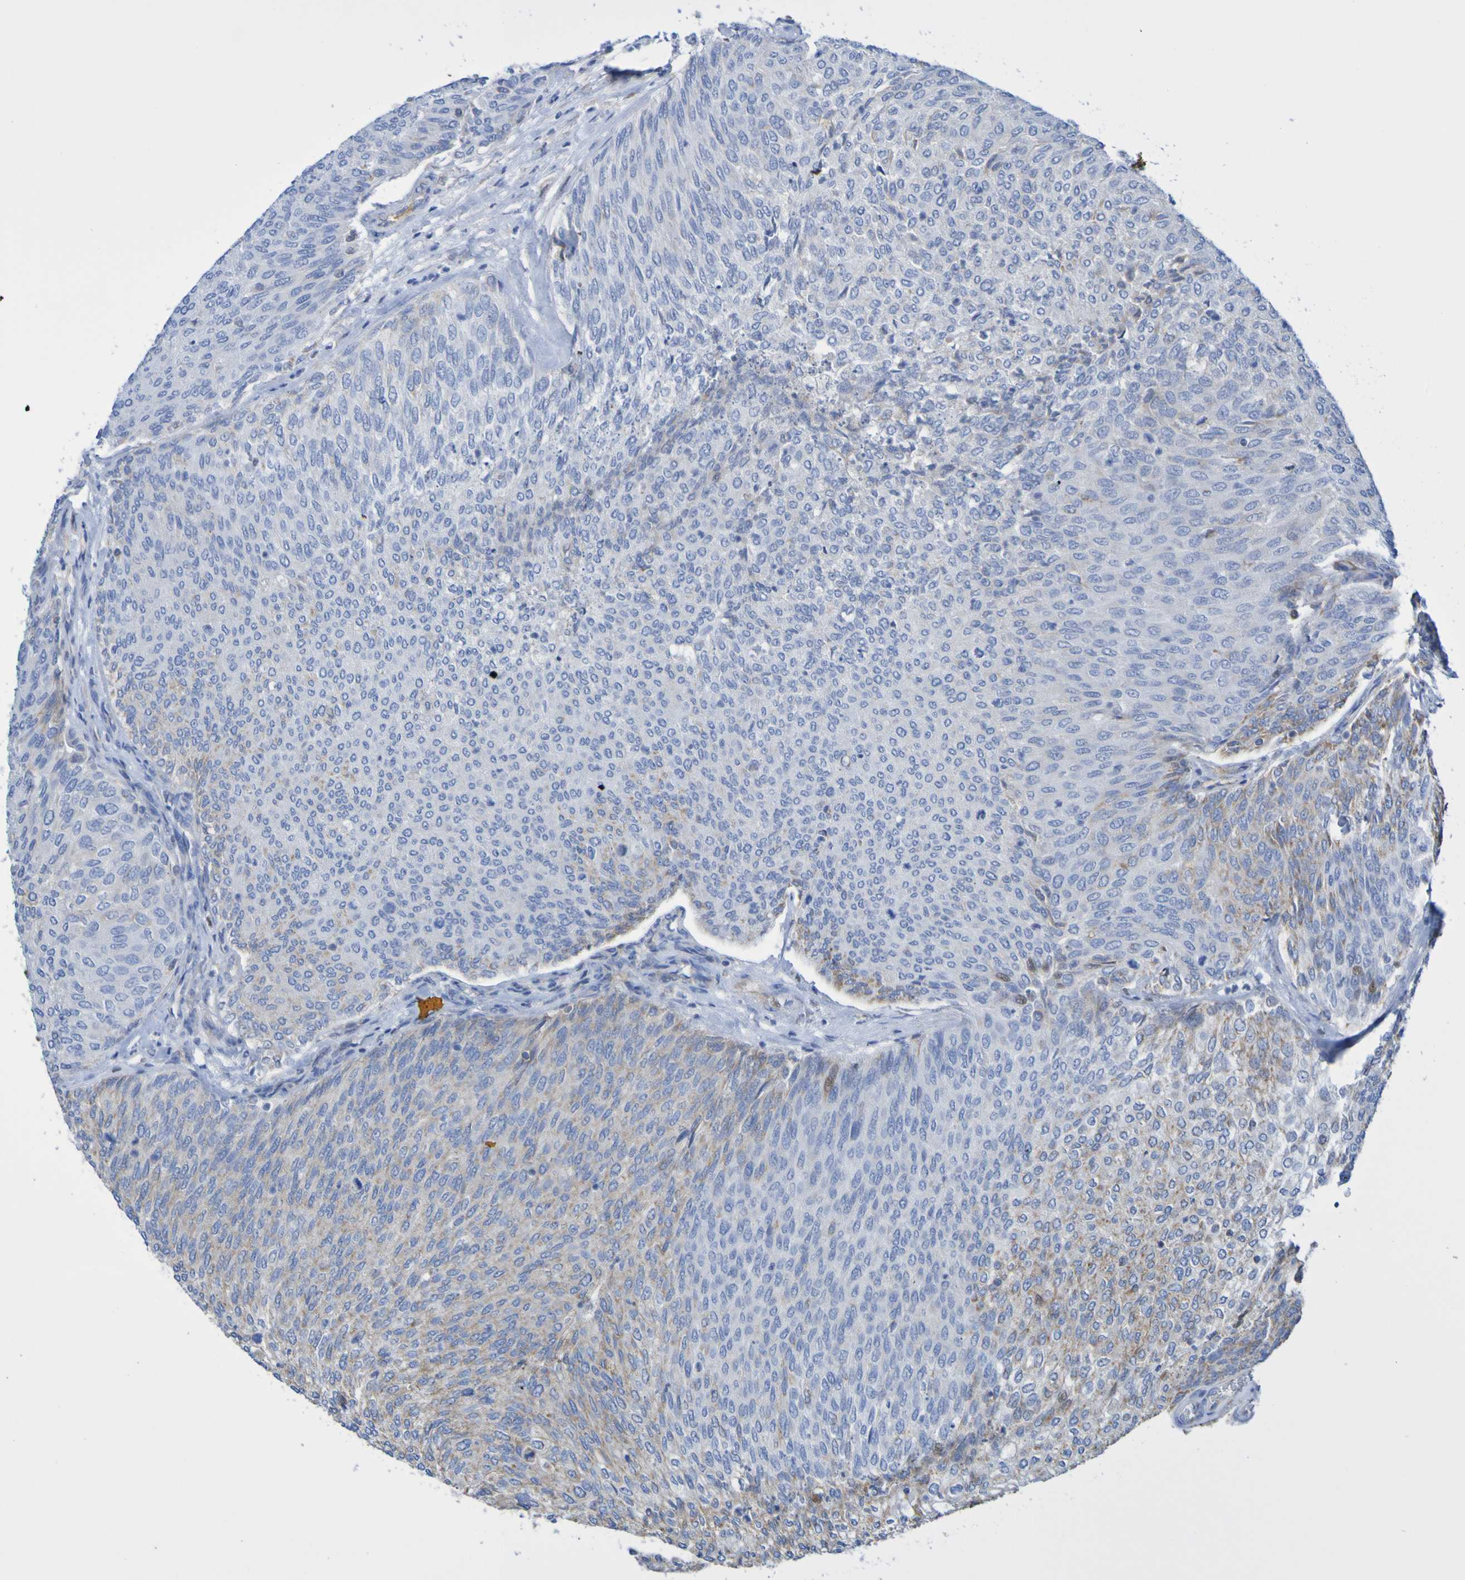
{"staining": {"intensity": "weak", "quantity": "<25%", "location": "cytoplasmic/membranous"}, "tissue": "urothelial cancer", "cell_type": "Tumor cells", "image_type": "cancer", "snomed": [{"axis": "morphology", "description": "Urothelial carcinoma, Low grade"}, {"axis": "topography", "description": "Urinary bladder"}], "caption": "Tumor cells show no significant protein staining in low-grade urothelial carcinoma. The staining is performed using DAB brown chromogen with nuclei counter-stained in using hematoxylin.", "gene": "CNTN2", "patient": {"sex": "female", "age": 79}}